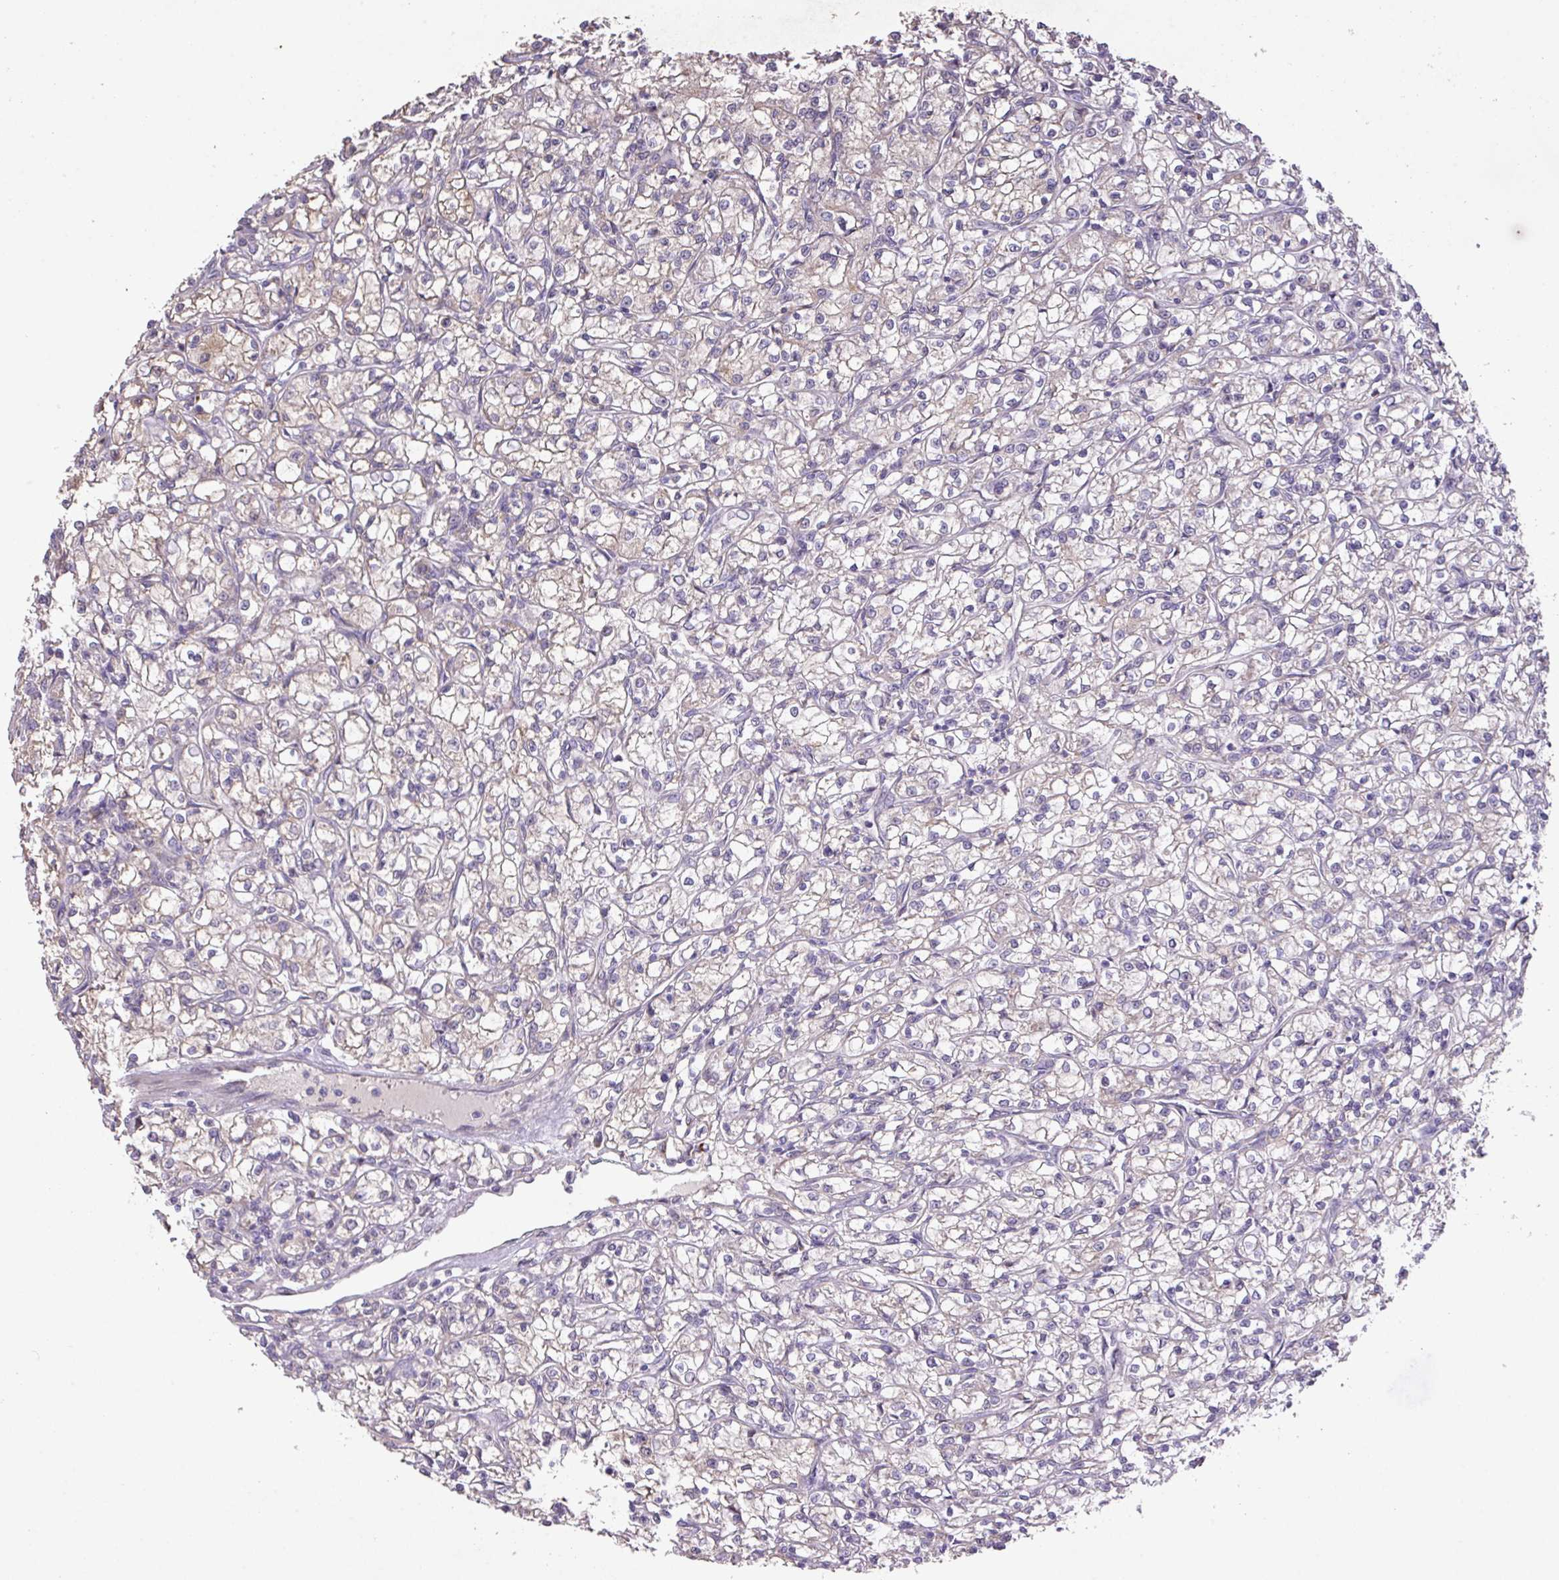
{"staining": {"intensity": "weak", "quantity": "<25%", "location": "cytoplasmic/membranous"}, "tissue": "renal cancer", "cell_type": "Tumor cells", "image_type": "cancer", "snomed": [{"axis": "morphology", "description": "Adenocarcinoma, NOS"}, {"axis": "topography", "description": "Kidney"}], "caption": "A high-resolution image shows immunohistochemistry (IHC) staining of renal cancer (adenocarcinoma), which demonstrates no significant positivity in tumor cells.", "gene": "PRADC1", "patient": {"sex": "female", "age": 59}}